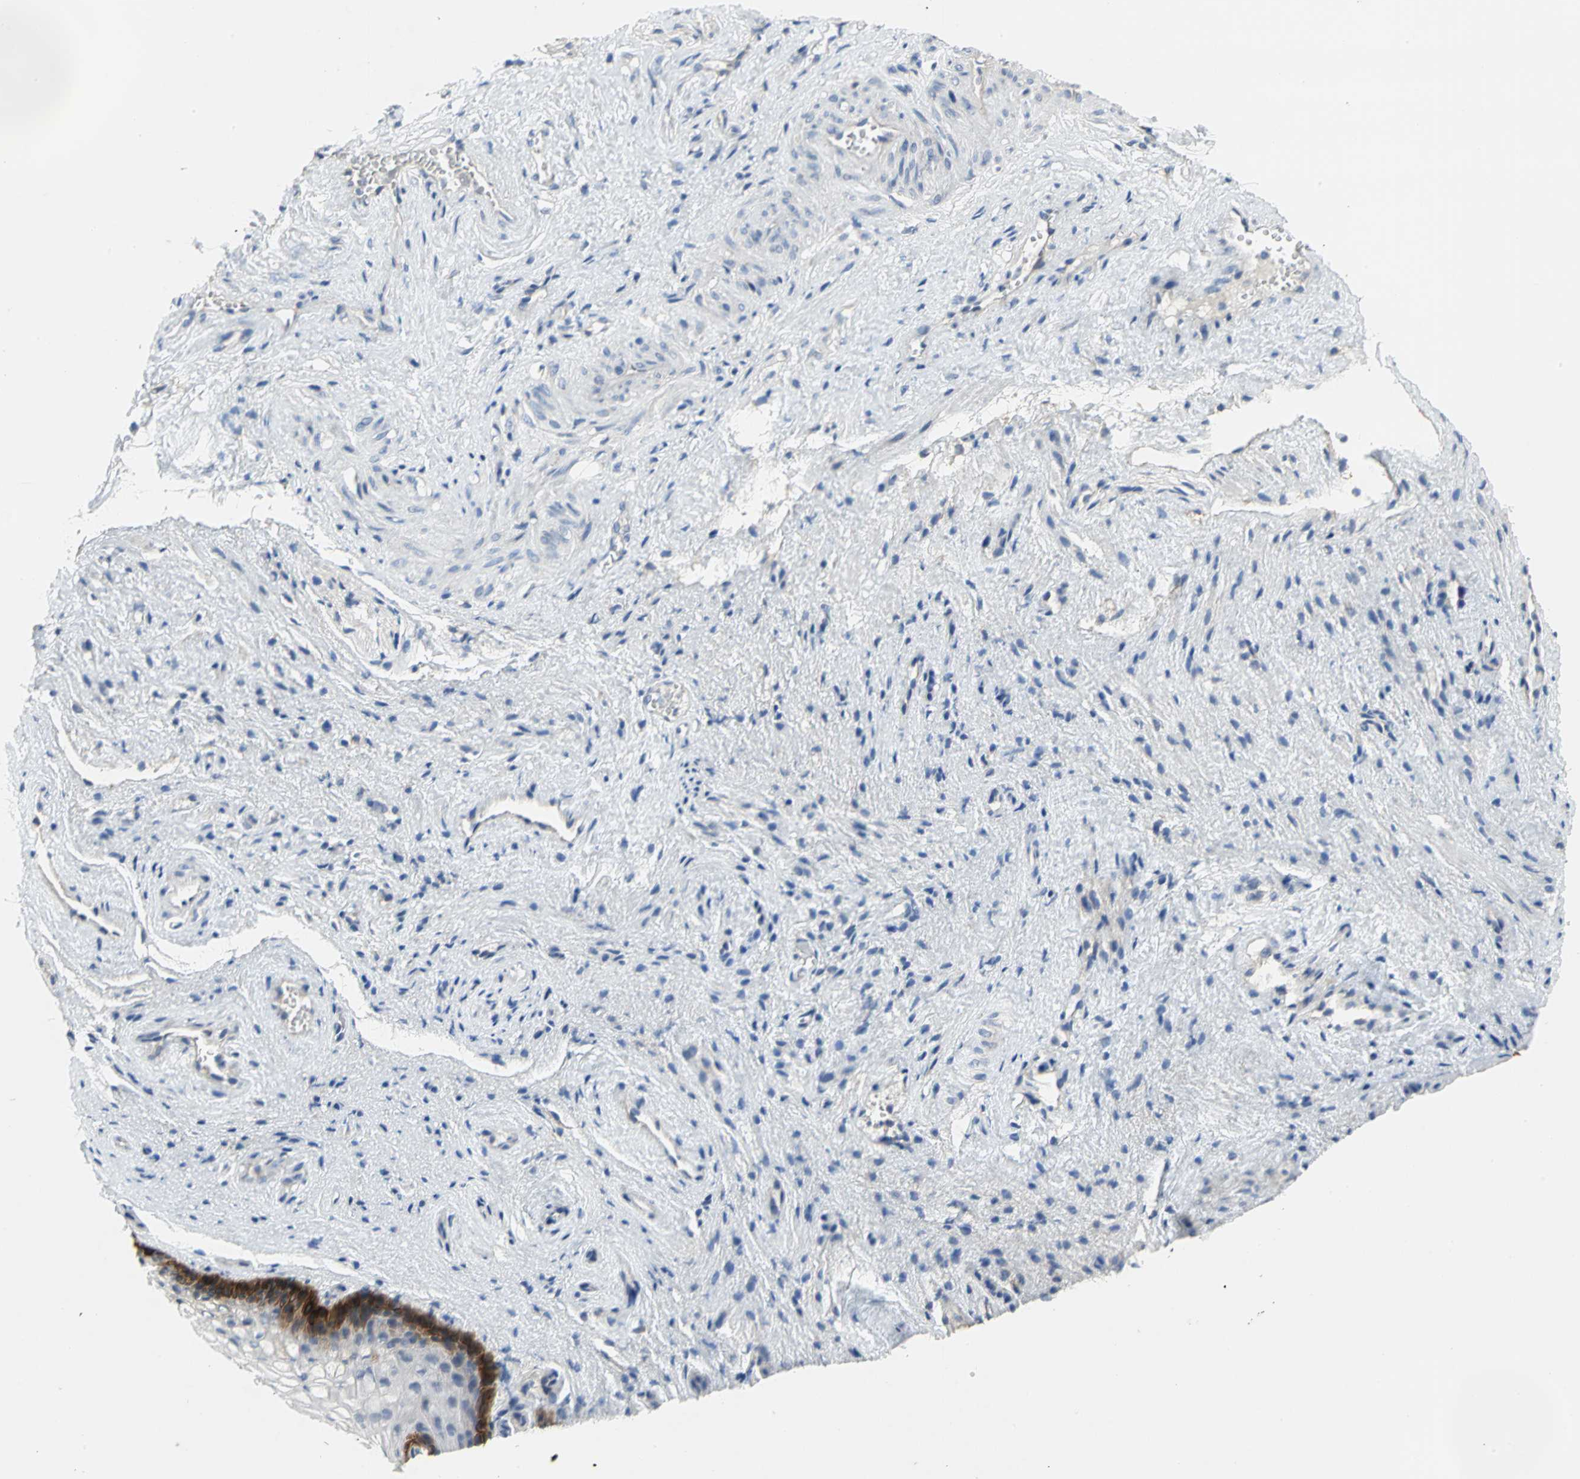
{"staining": {"intensity": "strong", "quantity": "25%-75%", "location": "cytoplasmic/membranous"}, "tissue": "vagina", "cell_type": "Squamous epithelial cells", "image_type": "normal", "snomed": [{"axis": "morphology", "description": "Normal tissue, NOS"}, {"axis": "topography", "description": "Vagina"}], "caption": "Protein staining by immunohistochemistry displays strong cytoplasmic/membranous positivity in about 25%-75% of squamous epithelial cells in benign vagina. (DAB (3,3'-diaminobenzidine) = brown stain, brightfield microscopy at high magnification).", "gene": "HTR1F", "patient": {"sex": "female", "age": 34}}